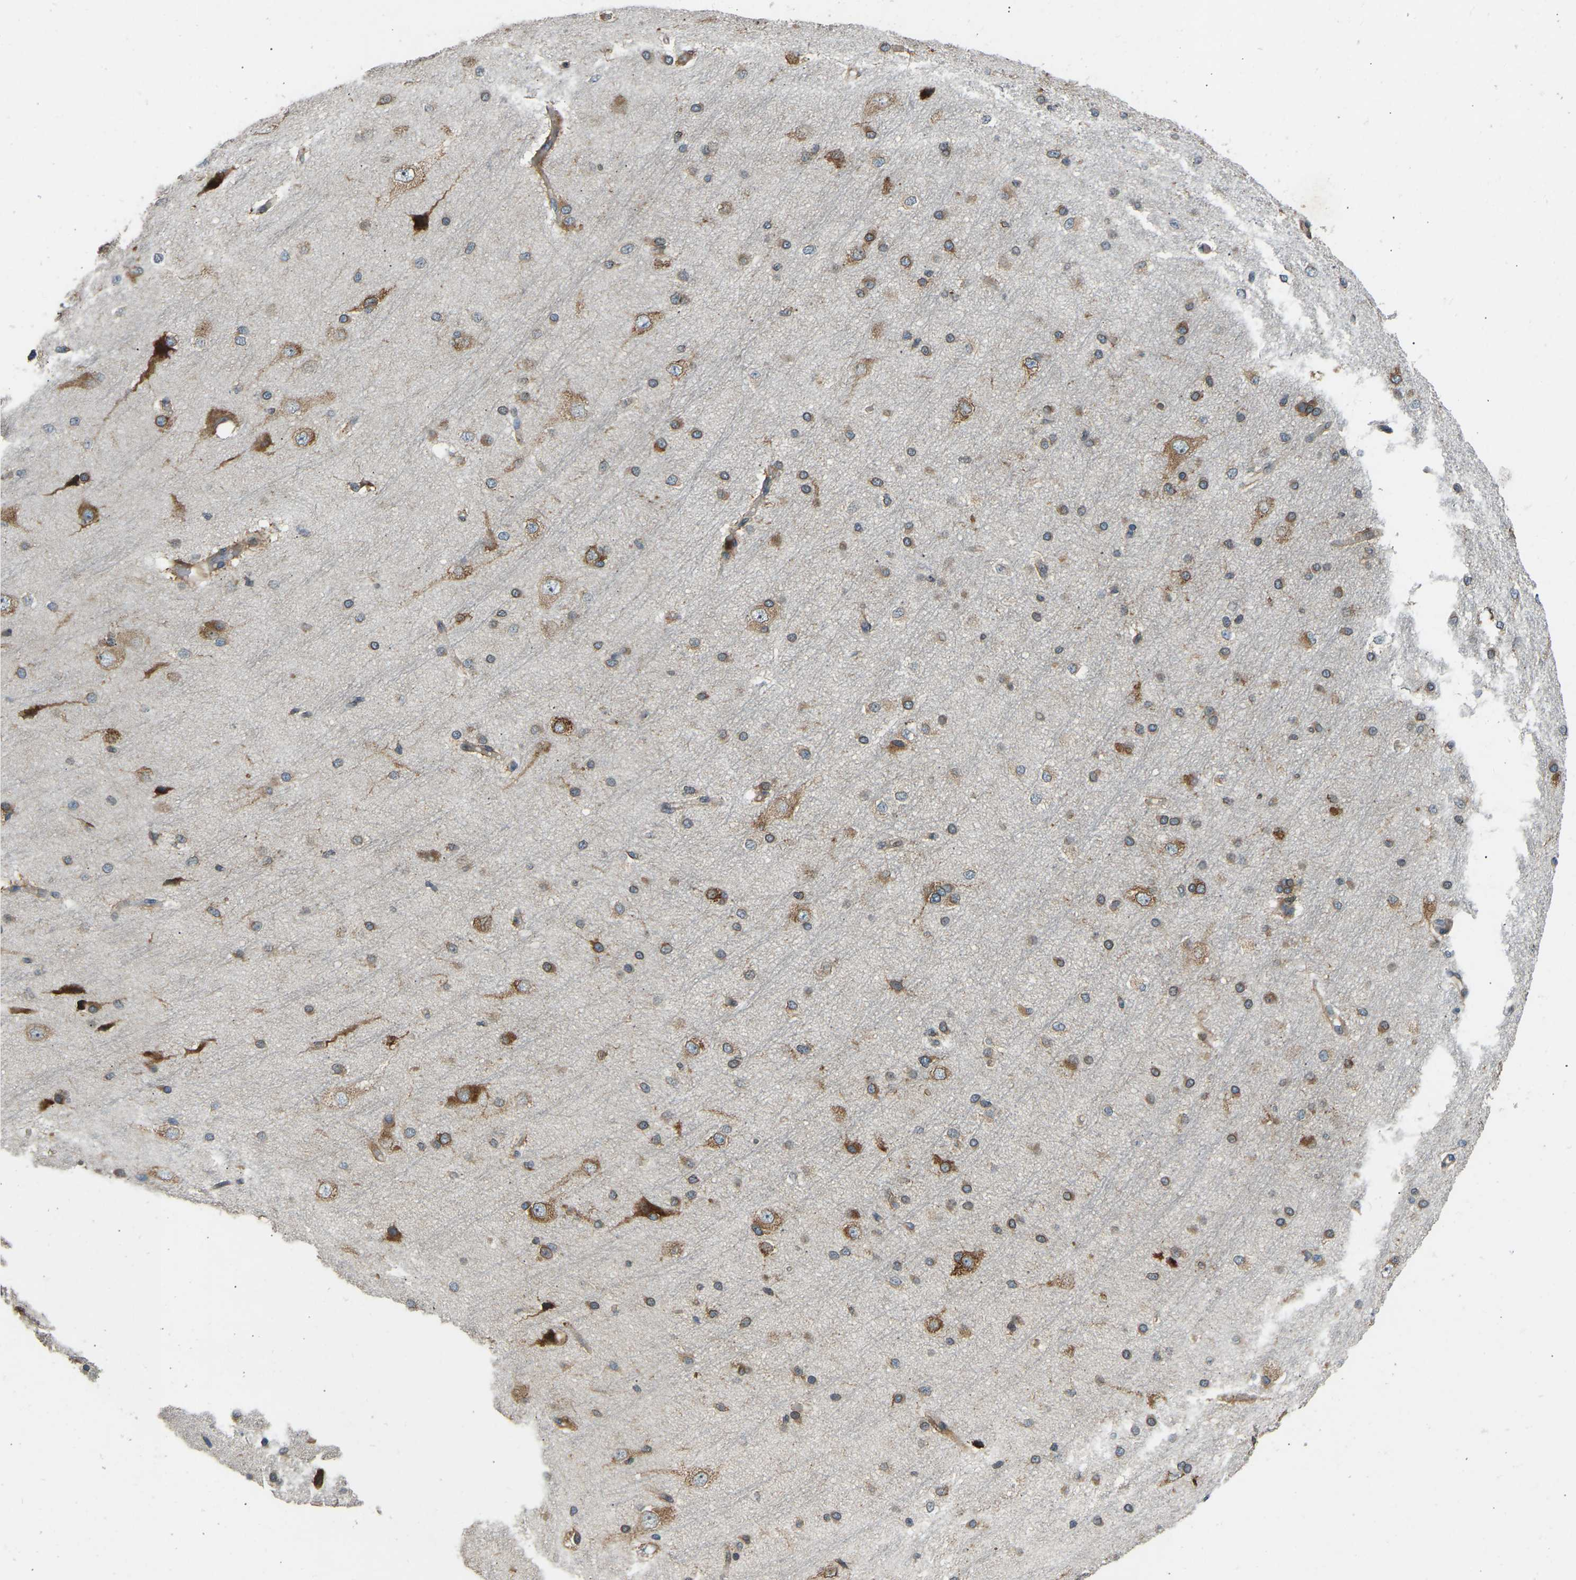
{"staining": {"intensity": "weak", "quantity": ">75%", "location": "cytoplasmic/membranous"}, "tissue": "cerebral cortex", "cell_type": "Endothelial cells", "image_type": "normal", "snomed": [{"axis": "morphology", "description": "Normal tissue, NOS"}, {"axis": "morphology", "description": "Developmental malformation"}, {"axis": "topography", "description": "Cerebral cortex"}], "caption": "Protein staining by immunohistochemistry (IHC) shows weak cytoplasmic/membranous expression in approximately >75% of endothelial cells in normal cerebral cortex.", "gene": "OS9", "patient": {"sex": "female", "age": 30}}